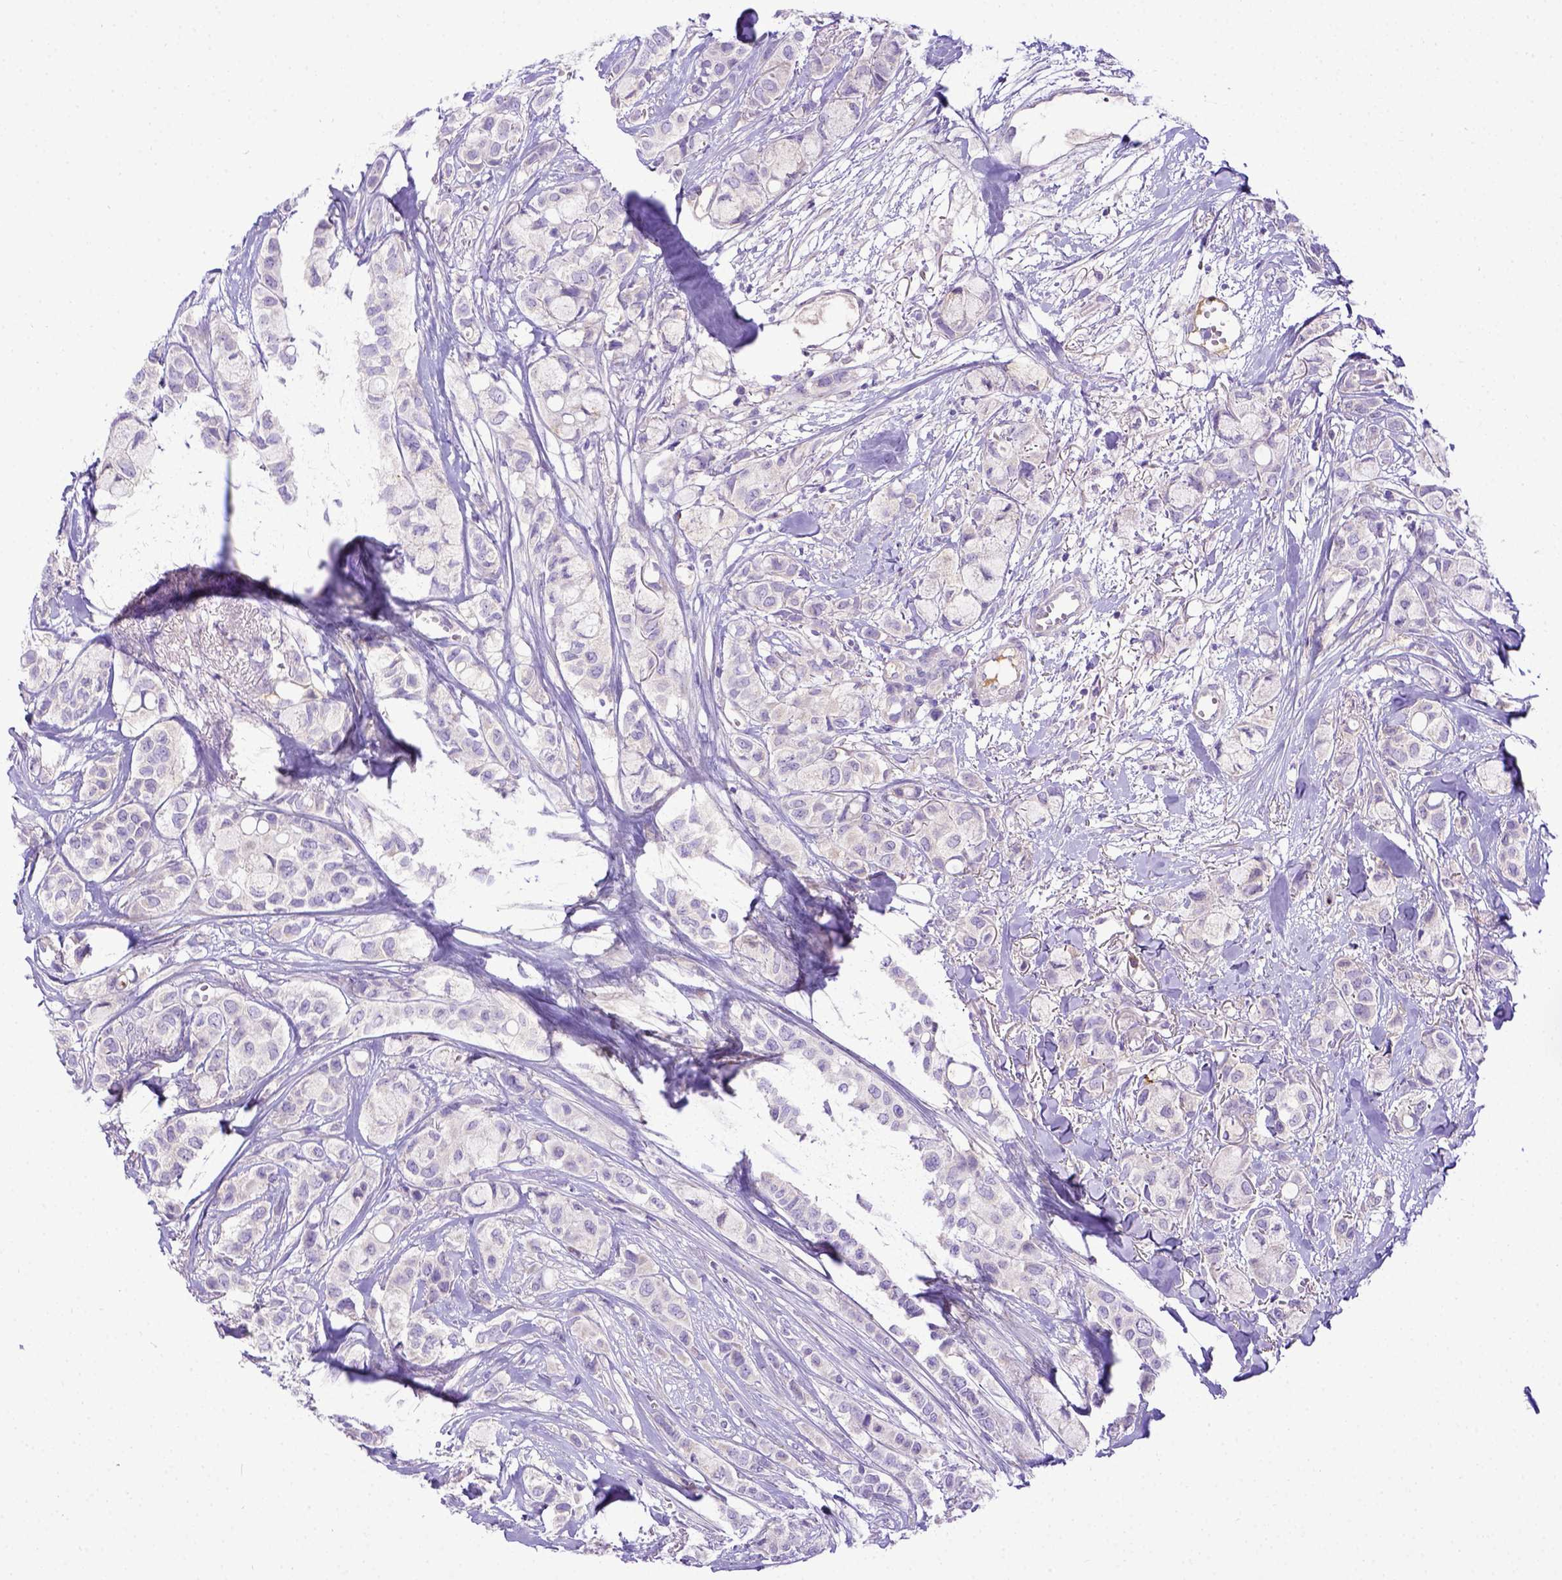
{"staining": {"intensity": "negative", "quantity": "none", "location": "none"}, "tissue": "breast cancer", "cell_type": "Tumor cells", "image_type": "cancer", "snomed": [{"axis": "morphology", "description": "Duct carcinoma"}, {"axis": "topography", "description": "Breast"}], "caption": "An immunohistochemistry image of breast cancer (infiltrating ductal carcinoma) is shown. There is no staining in tumor cells of breast cancer (infiltrating ductal carcinoma).", "gene": "CFAP300", "patient": {"sex": "female", "age": 85}}